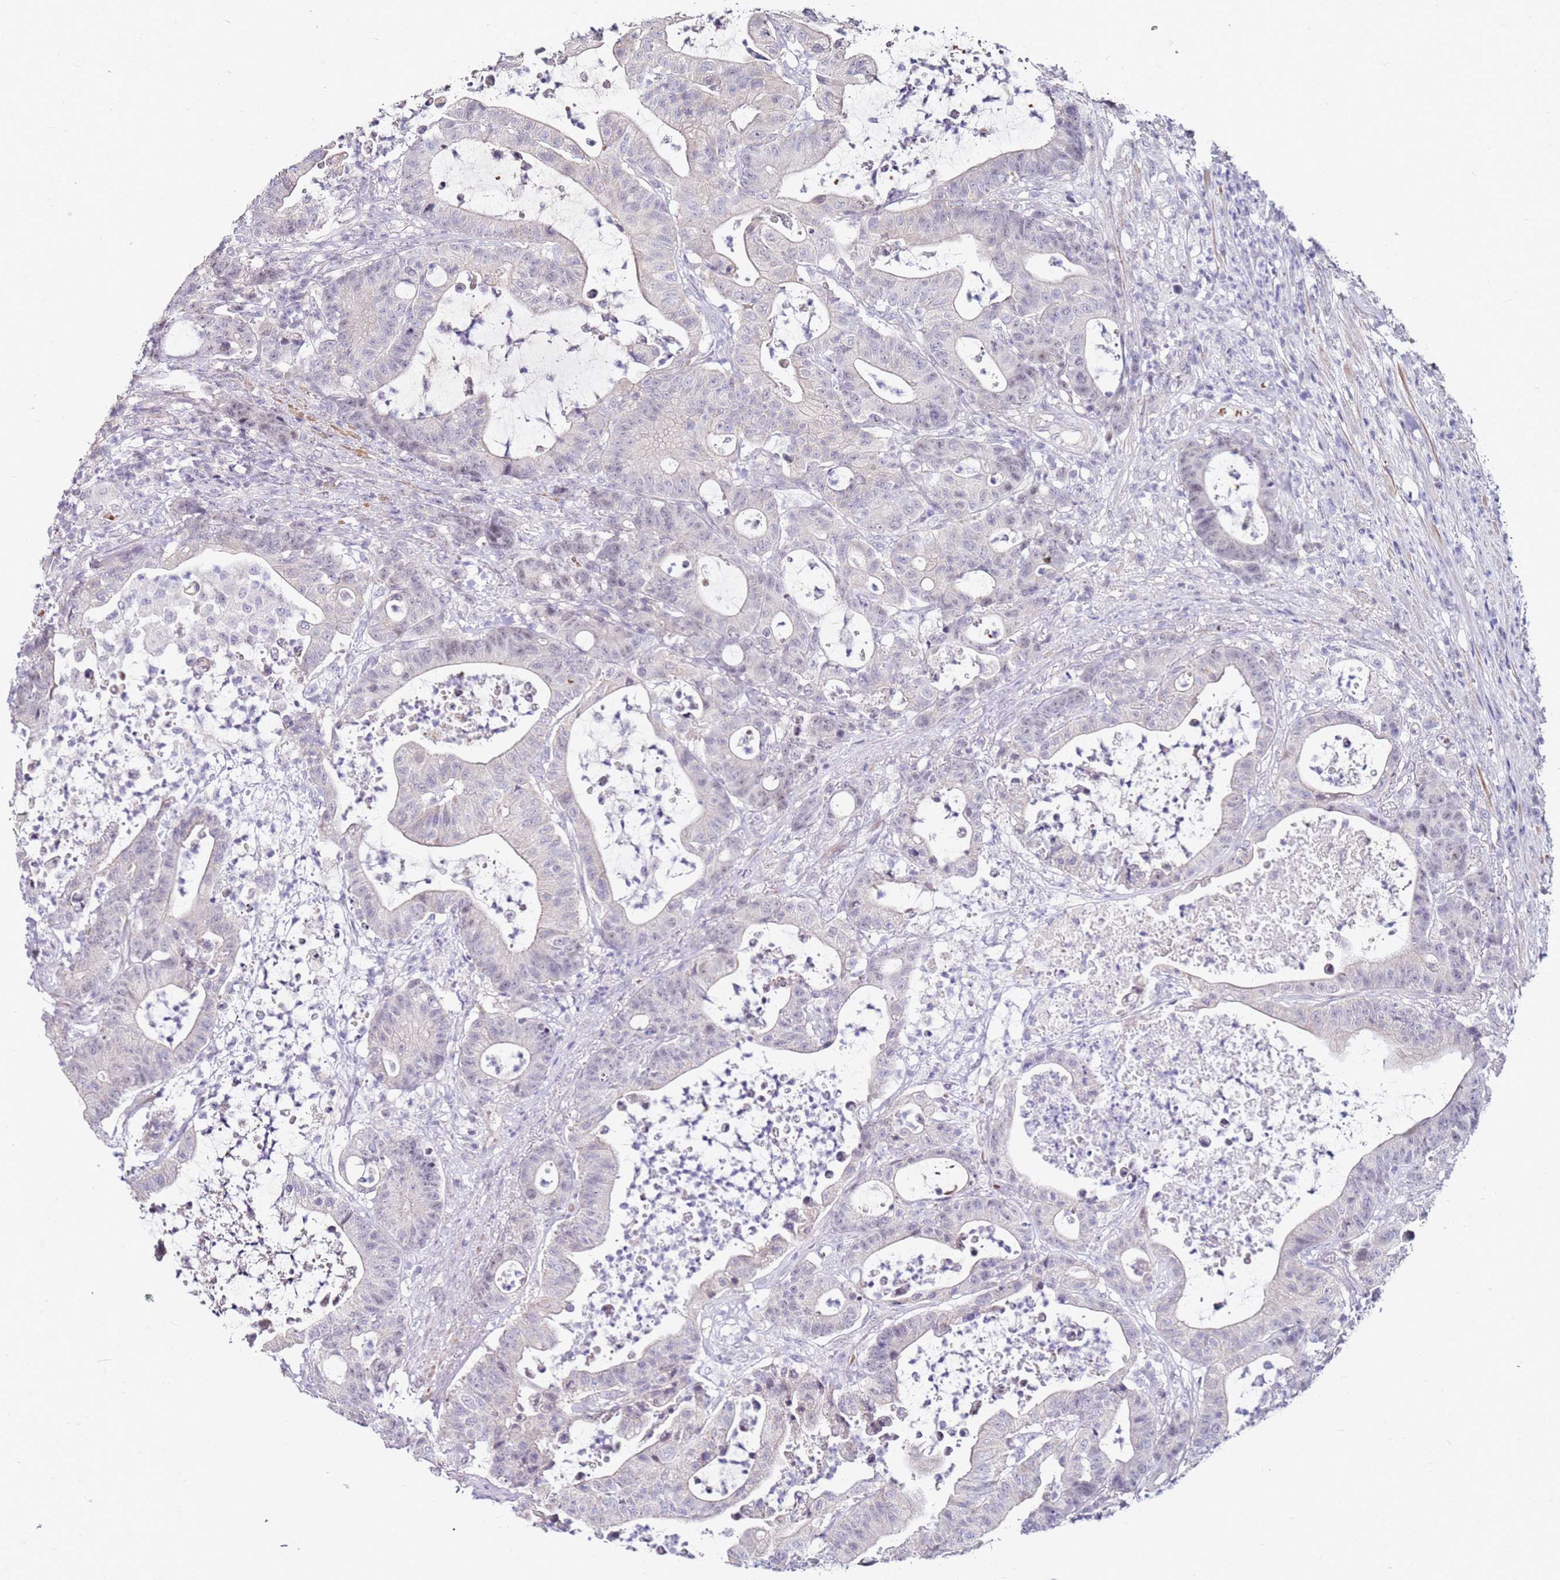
{"staining": {"intensity": "negative", "quantity": "none", "location": "none"}, "tissue": "colorectal cancer", "cell_type": "Tumor cells", "image_type": "cancer", "snomed": [{"axis": "morphology", "description": "Adenocarcinoma, NOS"}, {"axis": "topography", "description": "Colon"}], "caption": "Image shows no significant protein positivity in tumor cells of colorectal adenocarcinoma.", "gene": "RARS2", "patient": {"sex": "female", "age": 84}}